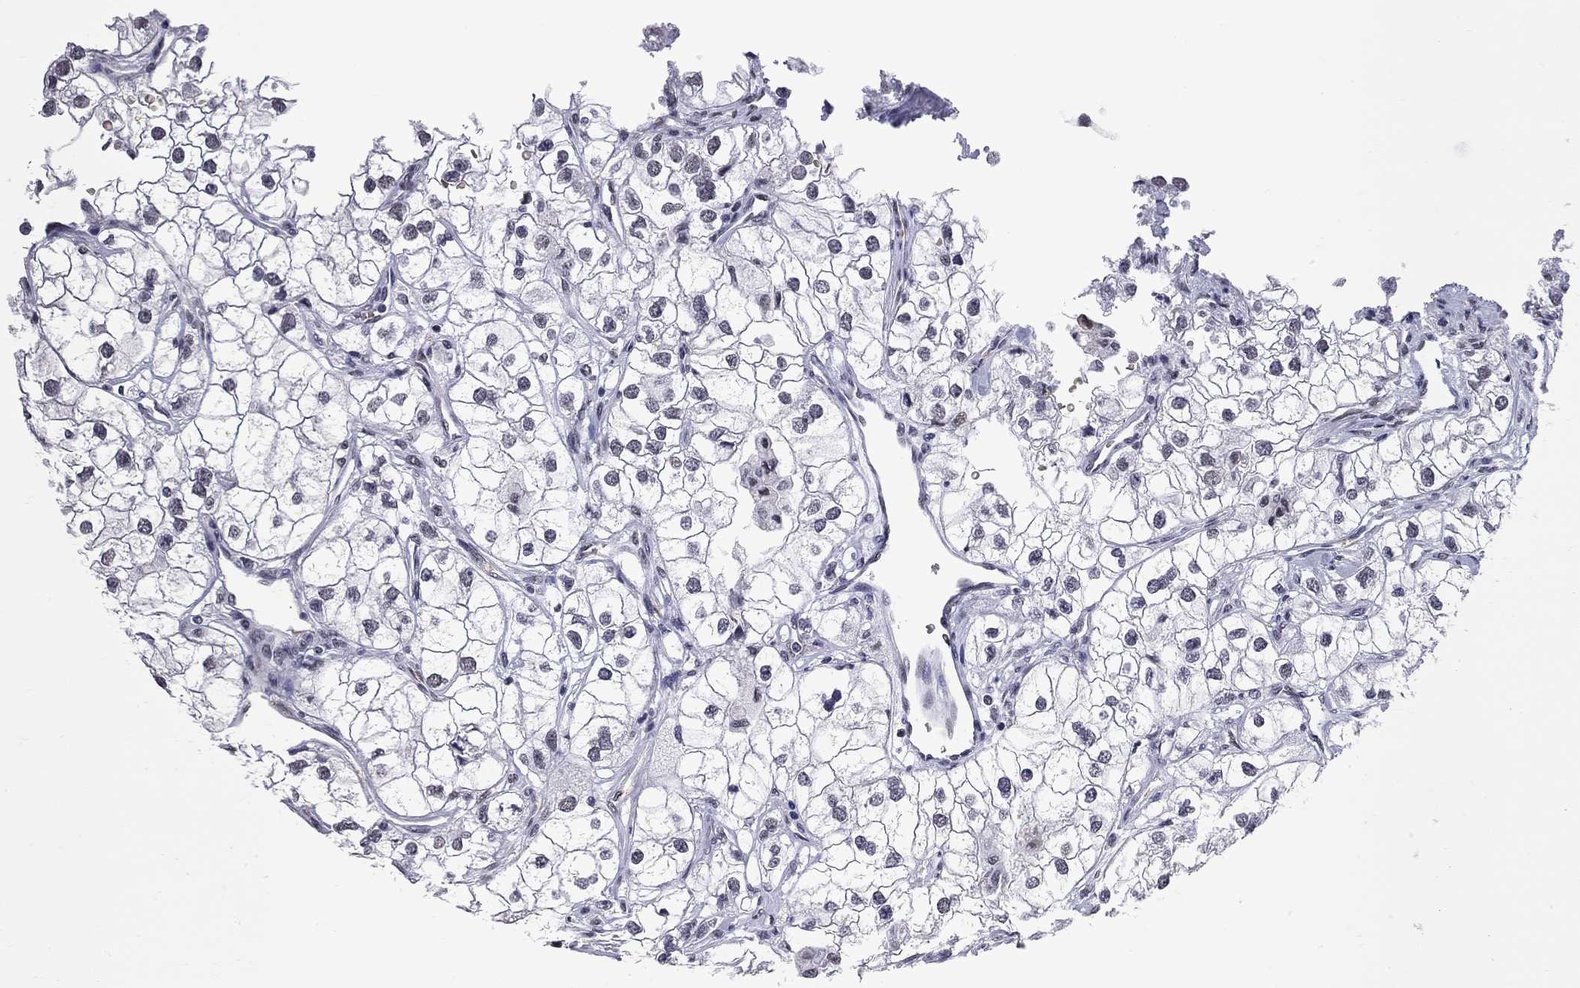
{"staining": {"intensity": "negative", "quantity": "none", "location": "none"}, "tissue": "renal cancer", "cell_type": "Tumor cells", "image_type": "cancer", "snomed": [{"axis": "morphology", "description": "Adenocarcinoma, NOS"}, {"axis": "topography", "description": "Kidney"}], "caption": "Immunohistochemistry (IHC) histopathology image of neoplastic tissue: human adenocarcinoma (renal) stained with DAB exhibits no significant protein staining in tumor cells. (Brightfield microscopy of DAB immunohistochemistry (IHC) at high magnification).", "gene": "ZBTB47", "patient": {"sex": "male", "age": 59}}